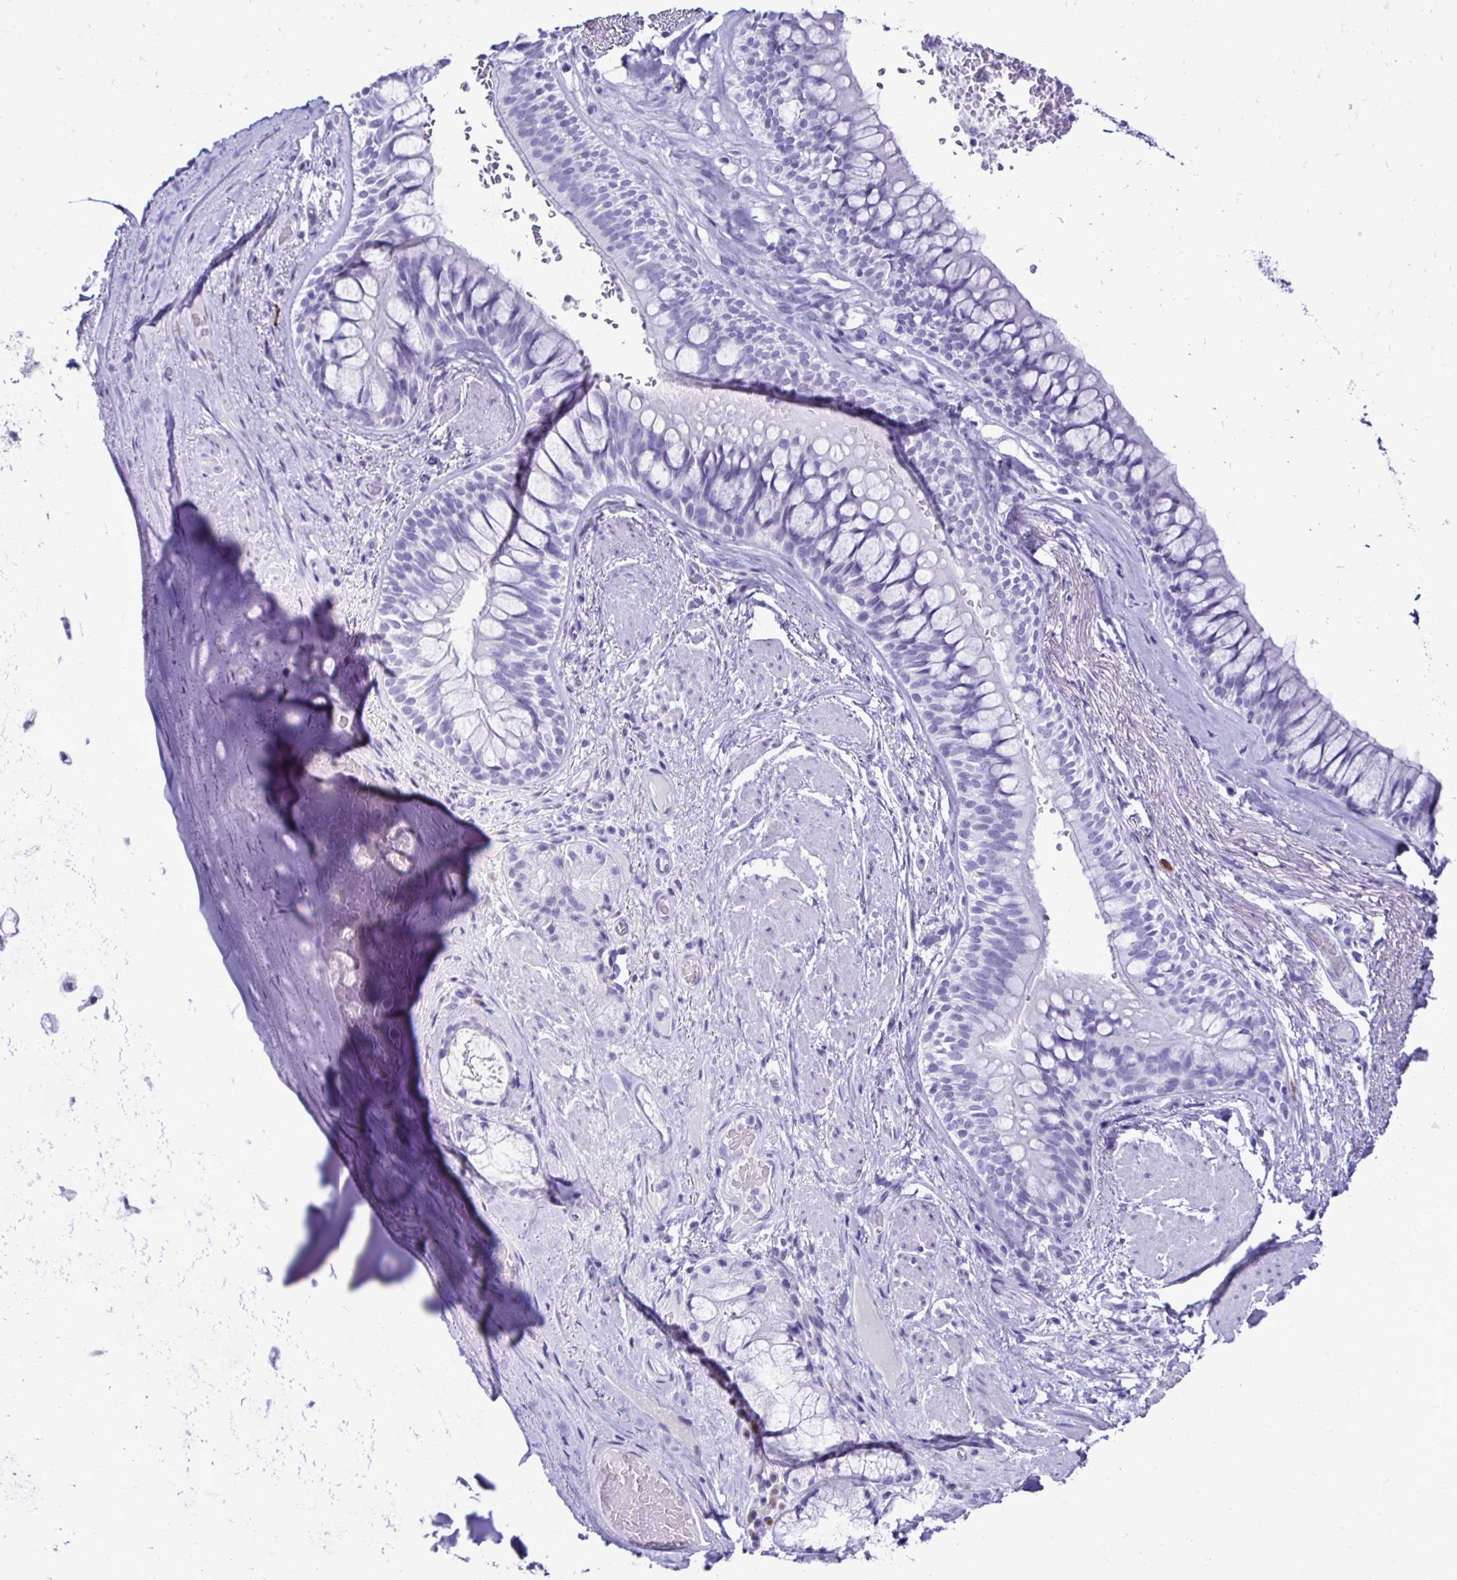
{"staining": {"intensity": "negative", "quantity": "none", "location": "none"}, "tissue": "adipose tissue", "cell_type": "Adipocytes", "image_type": "normal", "snomed": [{"axis": "morphology", "description": "Normal tissue, NOS"}, {"axis": "topography", "description": "Cartilage tissue"}, {"axis": "topography", "description": "Bronchus"}], "caption": "Adipose tissue was stained to show a protein in brown. There is no significant expression in adipocytes. (Stains: DAB (3,3'-diaminobenzidine) IHC with hematoxylin counter stain, Microscopy: brightfield microscopy at high magnification).", "gene": "CST5", "patient": {"sex": "male", "age": 64}}